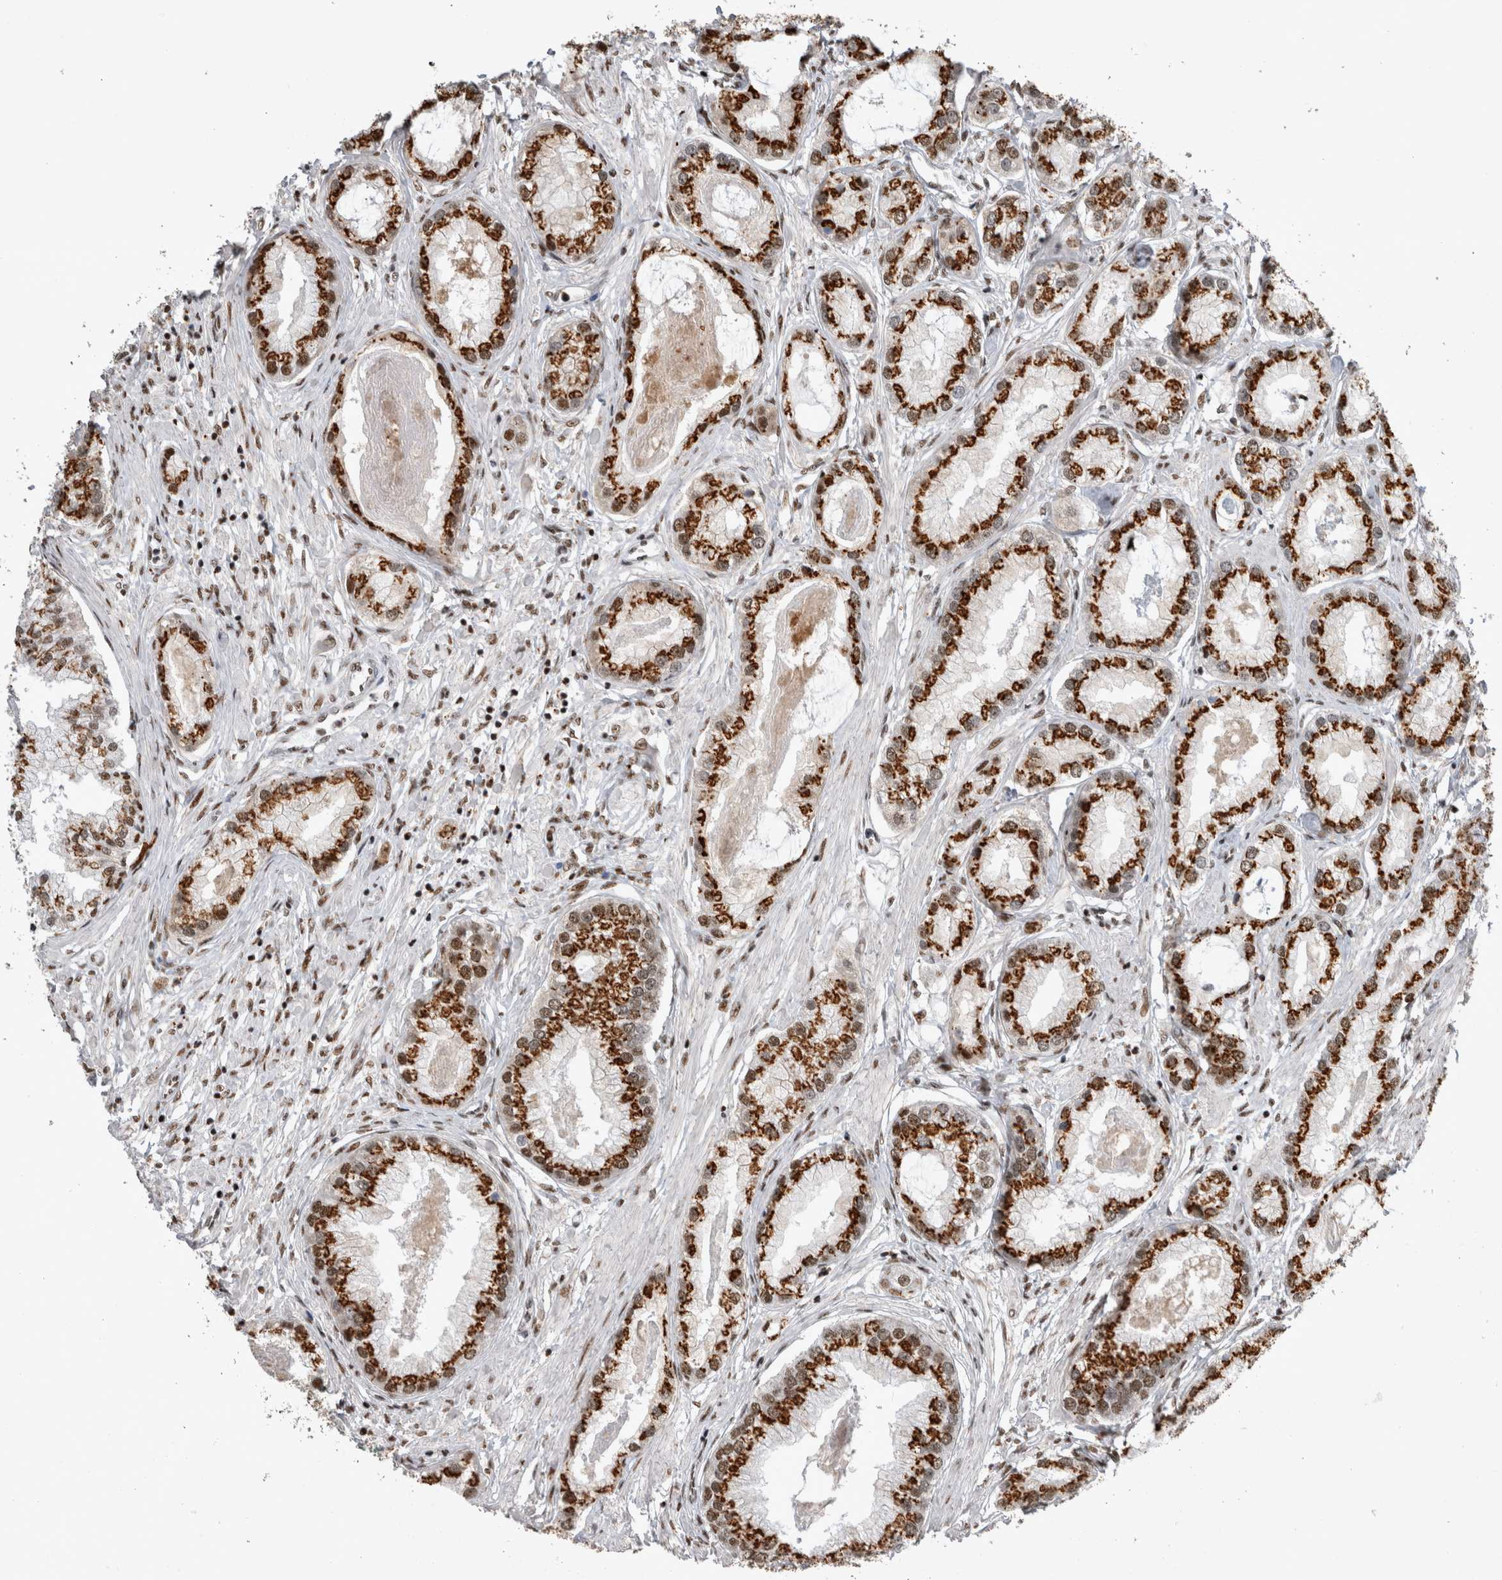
{"staining": {"intensity": "strong", "quantity": ">75%", "location": "cytoplasmic/membranous,nuclear"}, "tissue": "prostate cancer", "cell_type": "Tumor cells", "image_type": "cancer", "snomed": [{"axis": "morphology", "description": "Adenocarcinoma, Low grade"}, {"axis": "topography", "description": "Prostate"}], "caption": "Immunohistochemical staining of low-grade adenocarcinoma (prostate) displays high levels of strong cytoplasmic/membranous and nuclear expression in approximately >75% of tumor cells. (IHC, brightfield microscopy, high magnification).", "gene": "EYA2", "patient": {"sex": "male", "age": 62}}